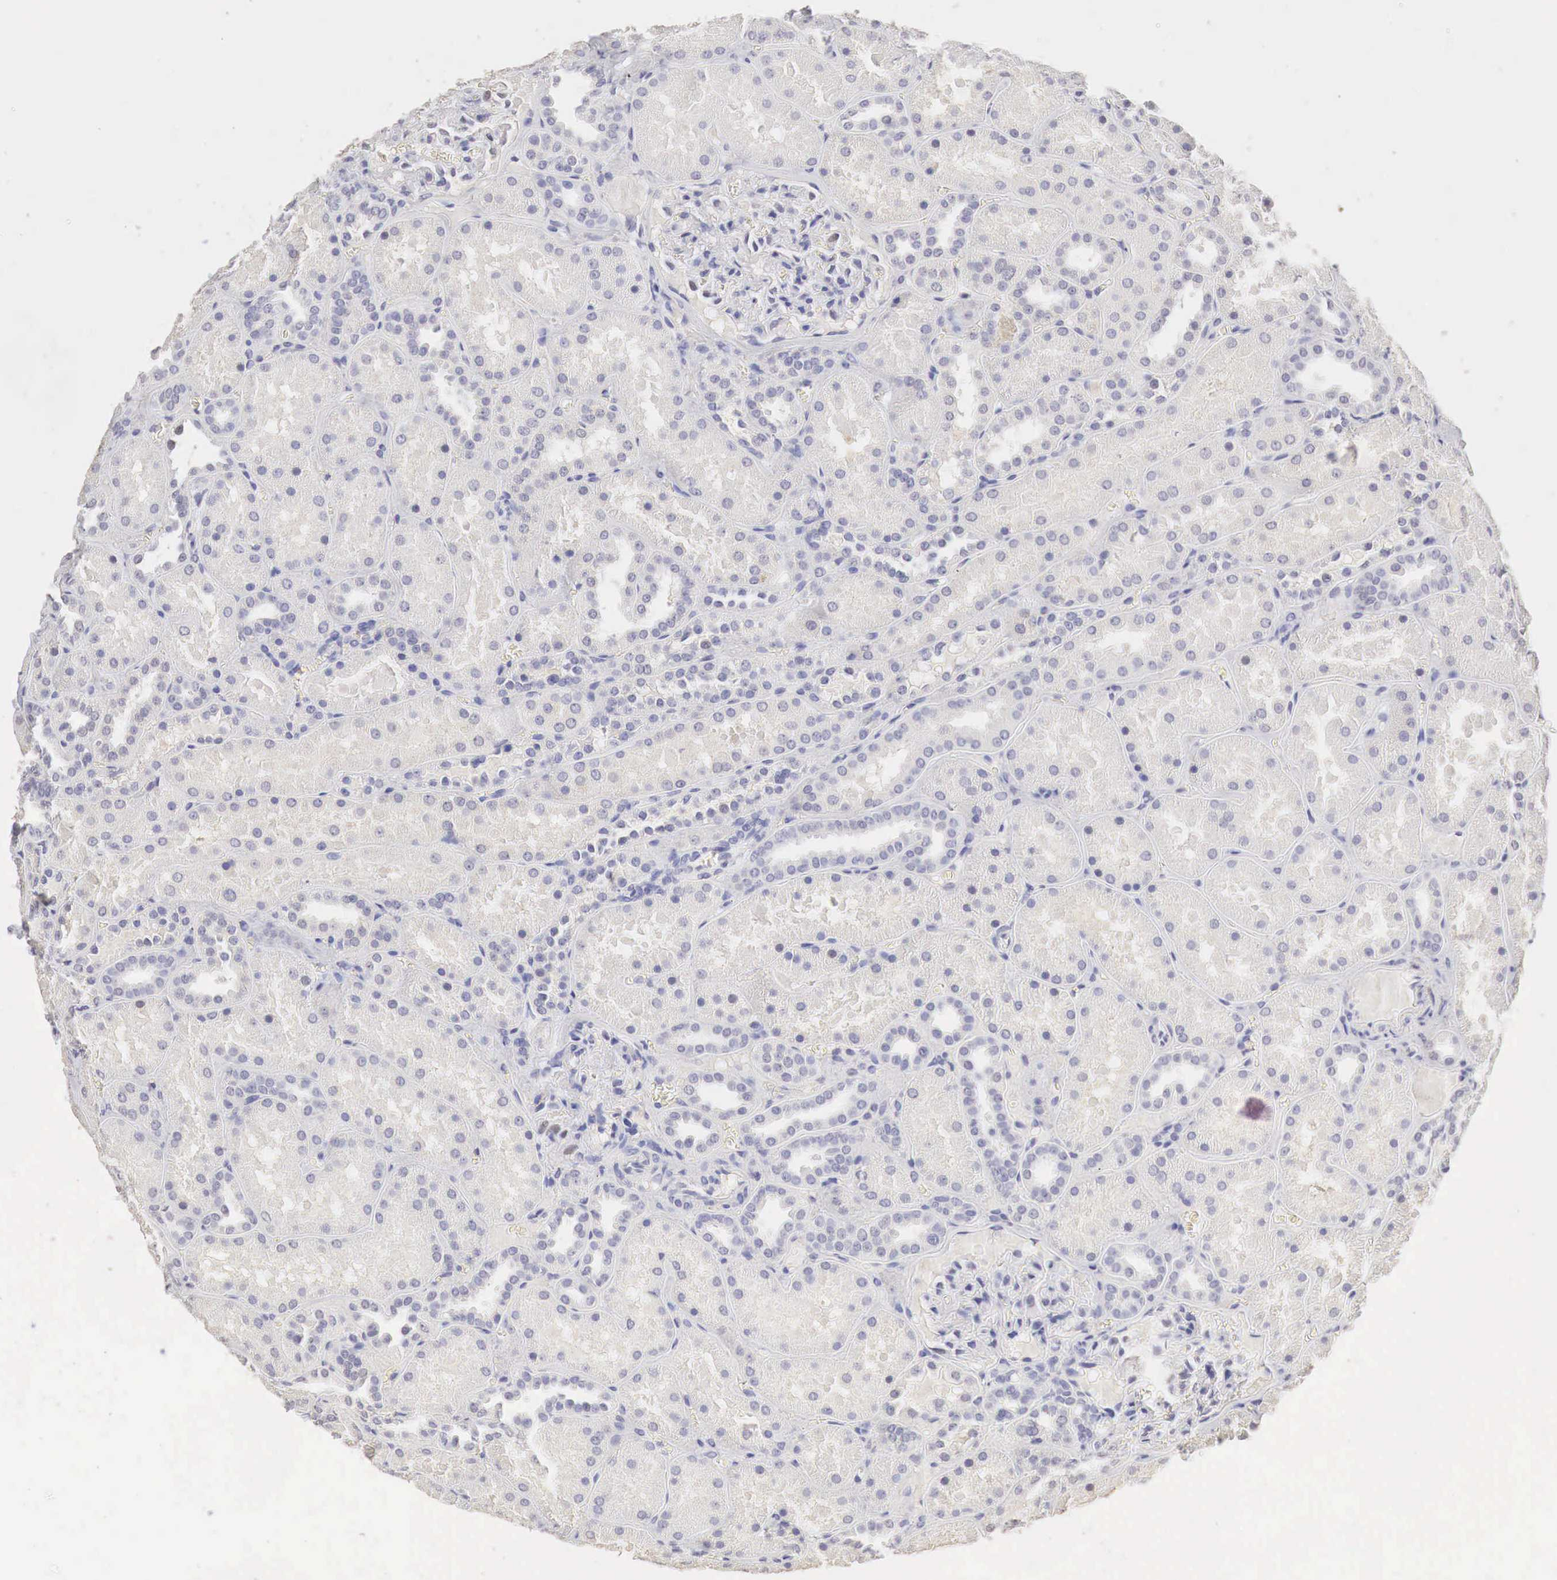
{"staining": {"intensity": "negative", "quantity": "none", "location": "none"}, "tissue": "kidney", "cell_type": "Cells in glomeruli", "image_type": "normal", "snomed": [{"axis": "morphology", "description": "Normal tissue, NOS"}, {"axis": "topography", "description": "Kidney"}], "caption": "A histopathology image of kidney stained for a protein demonstrates no brown staining in cells in glomeruli. (Brightfield microscopy of DAB immunohistochemistry (IHC) at high magnification).", "gene": "OTC", "patient": {"sex": "female", "age": 52}}